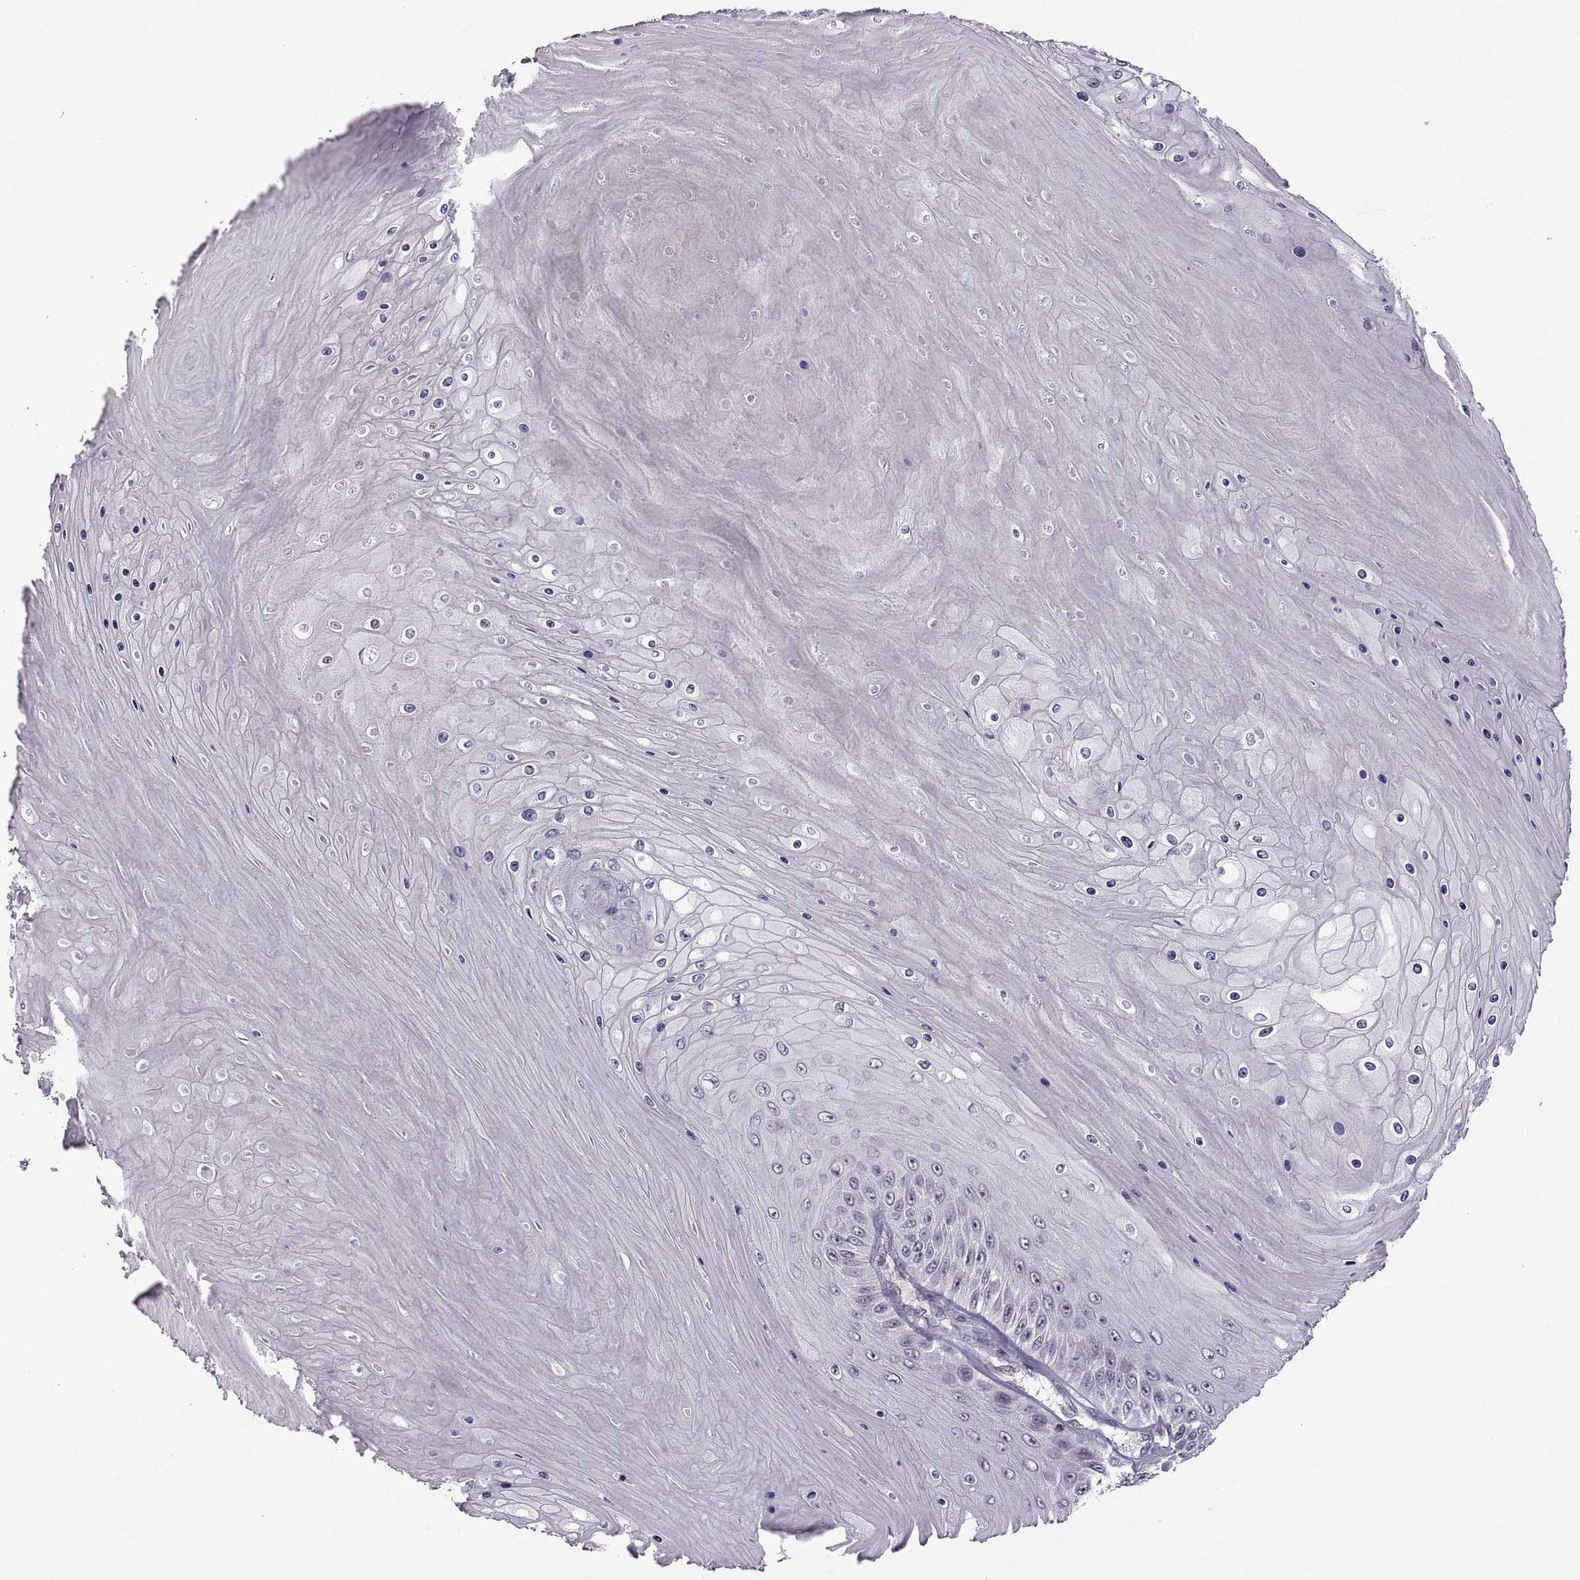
{"staining": {"intensity": "negative", "quantity": "none", "location": "none"}, "tissue": "skin cancer", "cell_type": "Tumor cells", "image_type": "cancer", "snomed": [{"axis": "morphology", "description": "Squamous cell carcinoma, NOS"}, {"axis": "topography", "description": "Skin"}], "caption": "Photomicrograph shows no significant protein expression in tumor cells of skin cancer (squamous cell carcinoma).", "gene": "NEK2", "patient": {"sex": "male", "age": 62}}